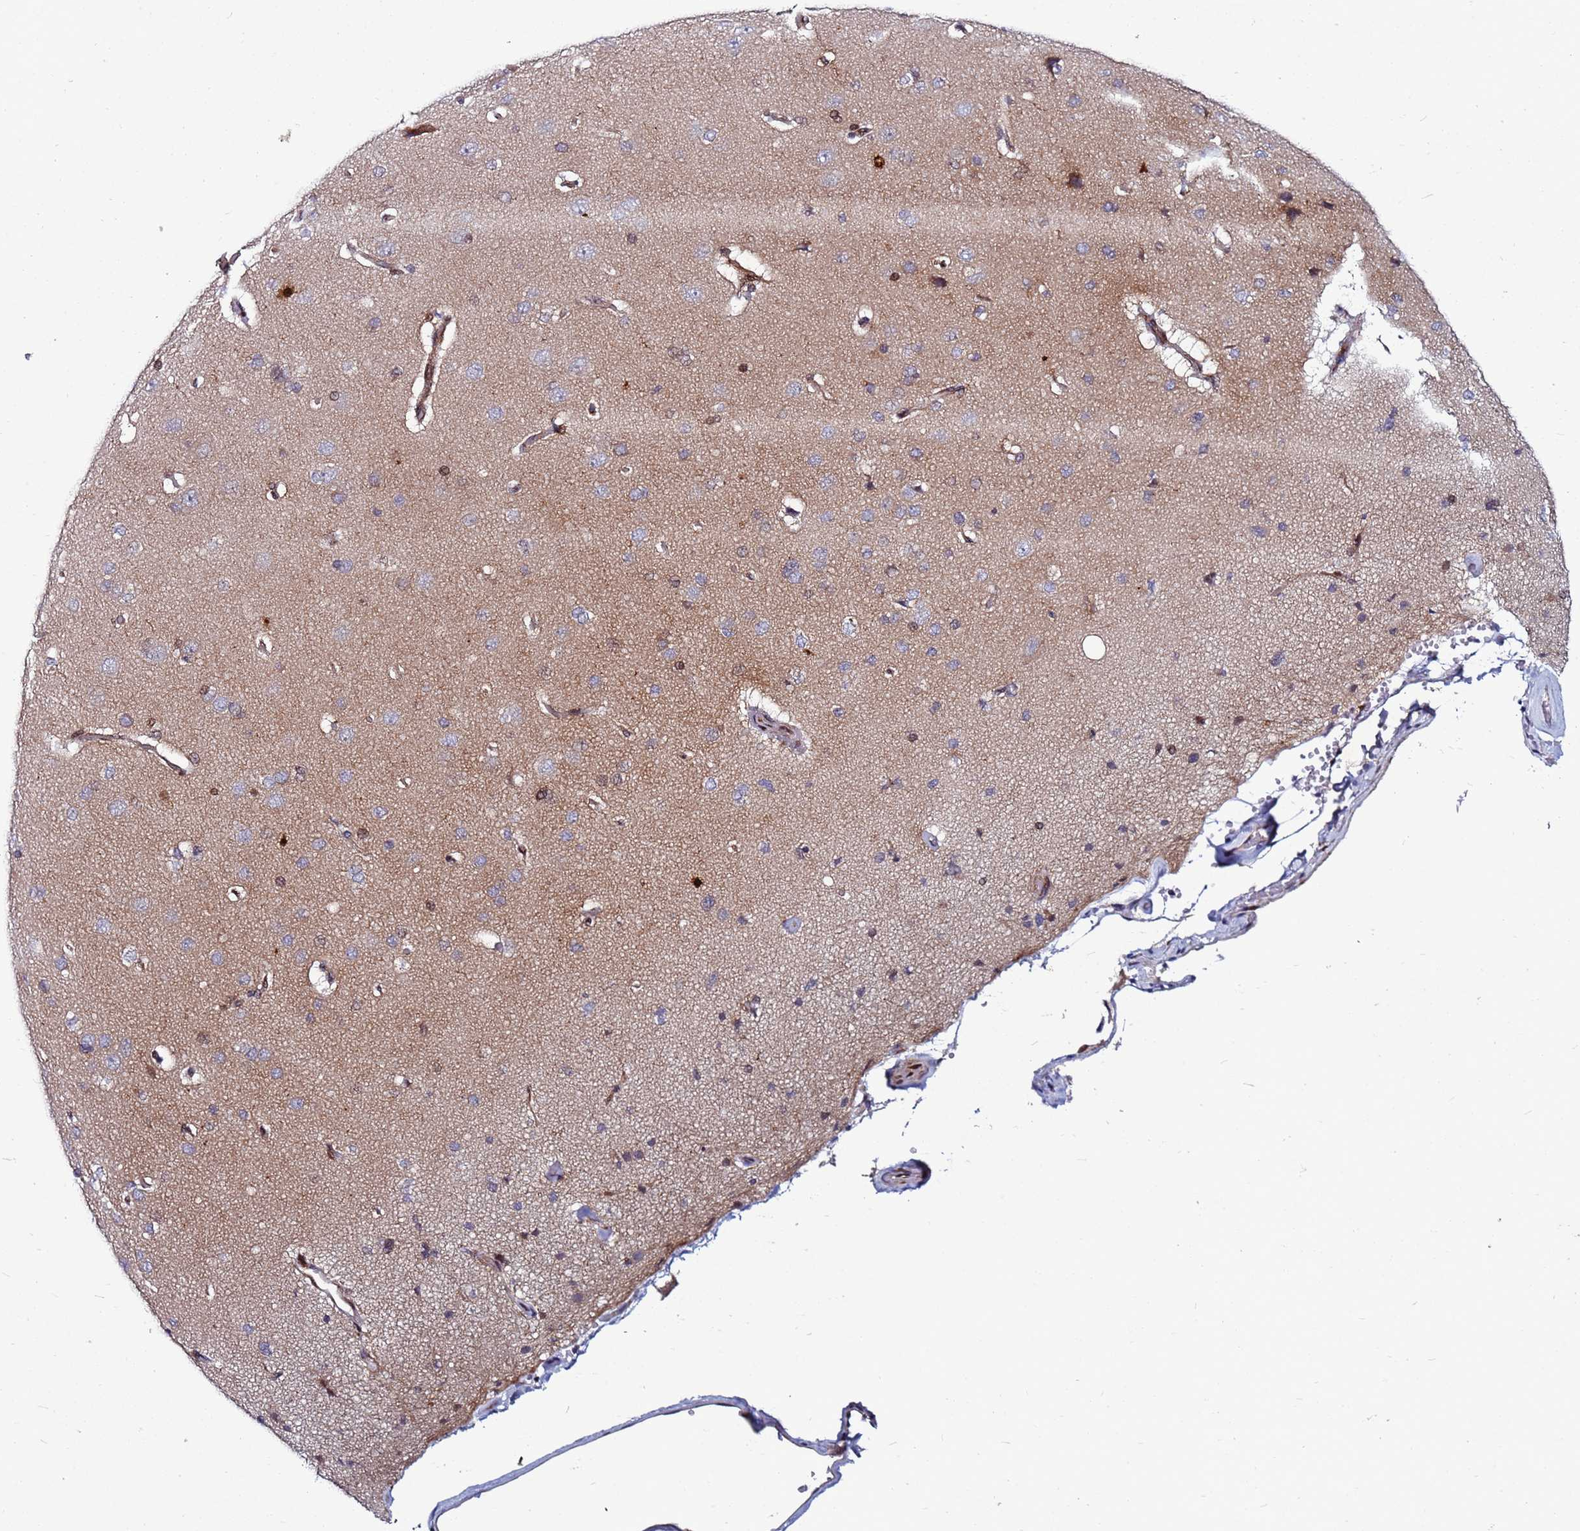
{"staining": {"intensity": "moderate", "quantity": "25%-75%", "location": "cytoplasmic/membranous"}, "tissue": "cerebral cortex", "cell_type": "Endothelial cells", "image_type": "normal", "snomed": [{"axis": "morphology", "description": "Normal tissue, NOS"}, {"axis": "topography", "description": "Cerebral cortex"}], "caption": "Moderate cytoplasmic/membranous positivity is appreciated in about 25%-75% of endothelial cells in benign cerebral cortex.", "gene": "WBP11", "patient": {"sex": "male", "age": 62}}